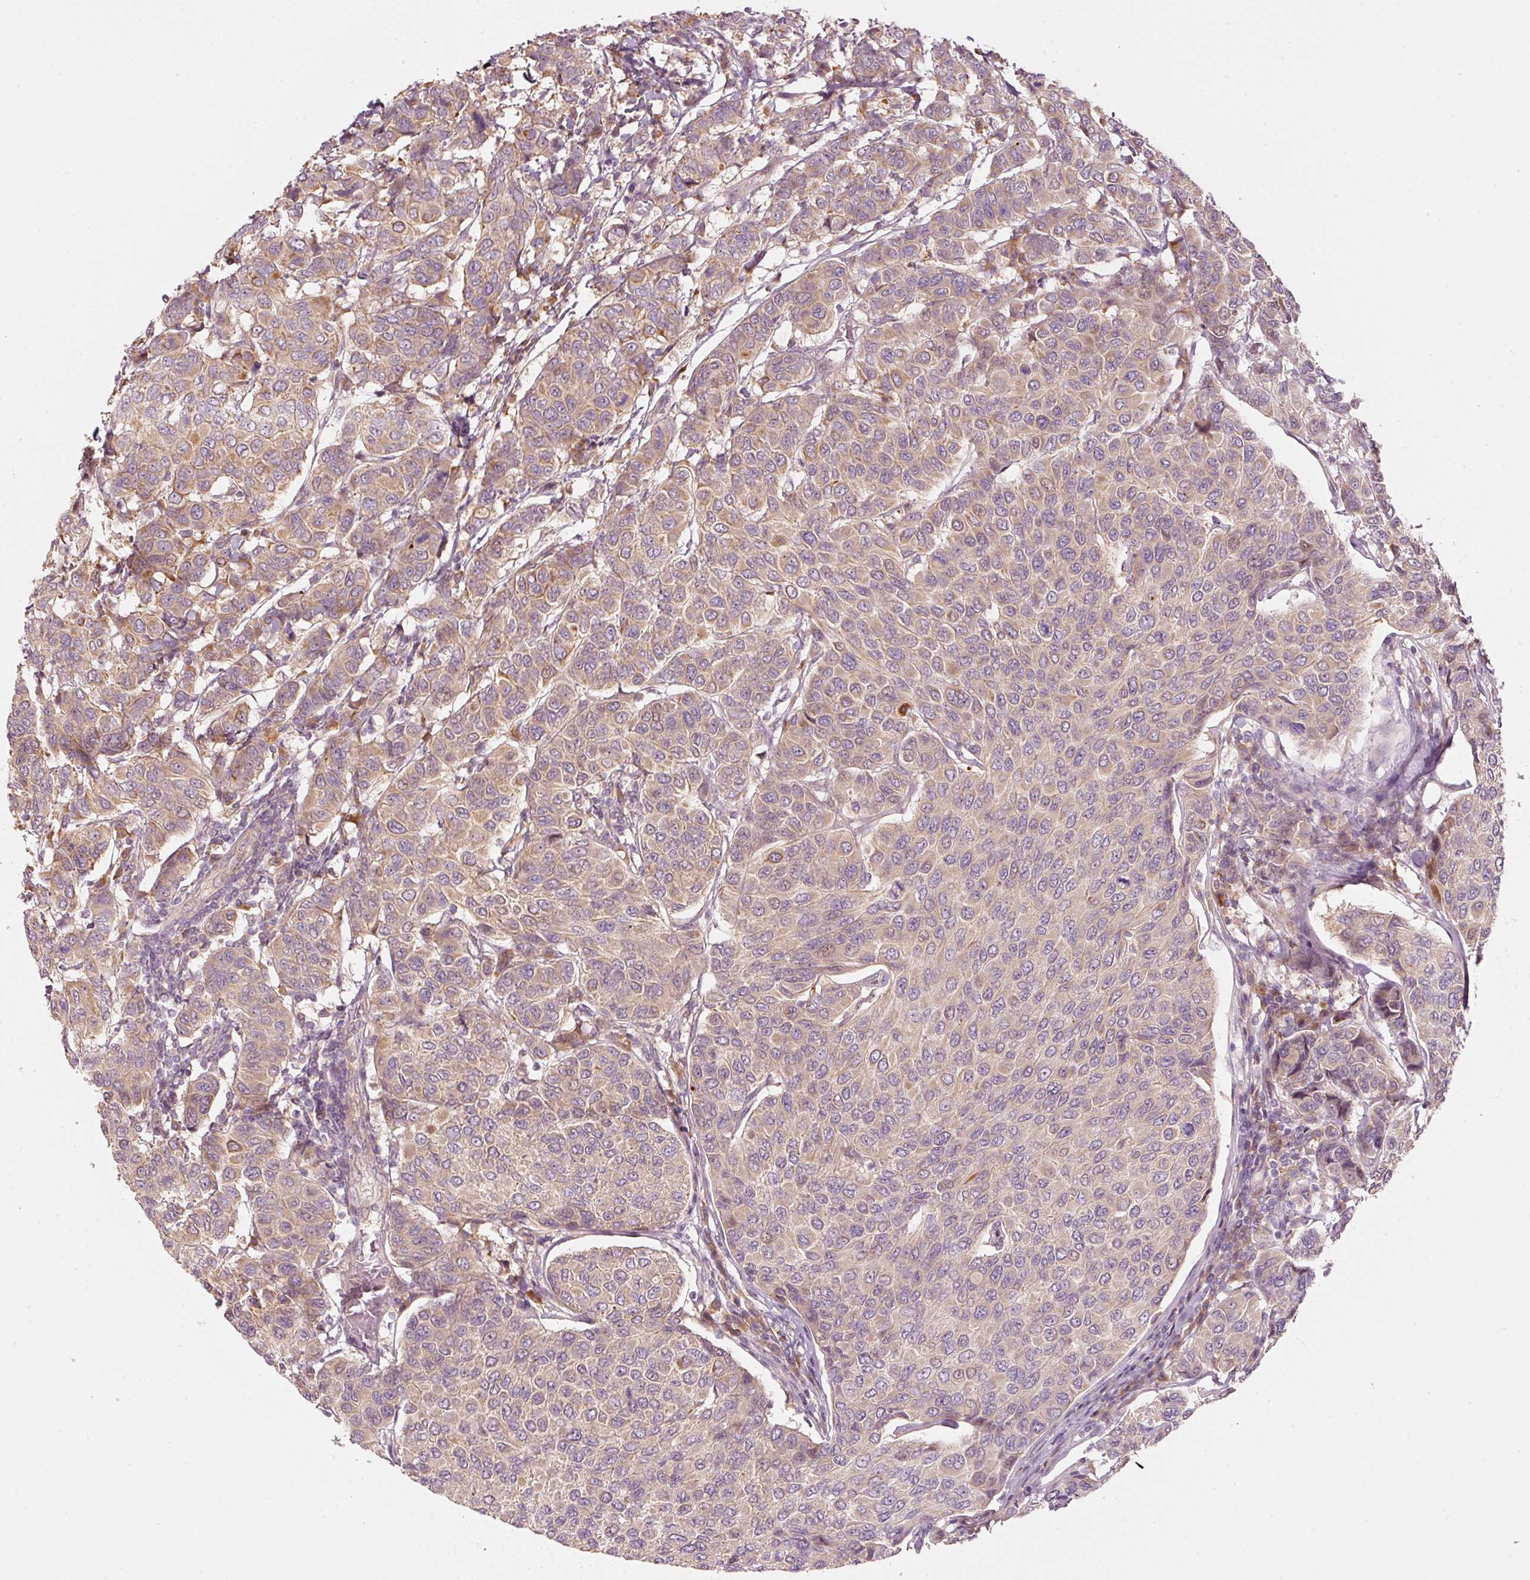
{"staining": {"intensity": "moderate", "quantity": "<25%", "location": "cytoplasmic/membranous"}, "tissue": "breast cancer", "cell_type": "Tumor cells", "image_type": "cancer", "snomed": [{"axis": "morphology", "description": "Duct carcinoma"}, {"axis": "topography", "description": "Breast"}], "caption": "Approximately <25% of tumor cells in human breast cancer (infiltrating ductal carcinoma) show moderate cytoplasmic/membranous protein expression as visualized by brown immunohistochemical staining.", "gene": "MAP10", "patient": {"sex": "female", "age": 55}}